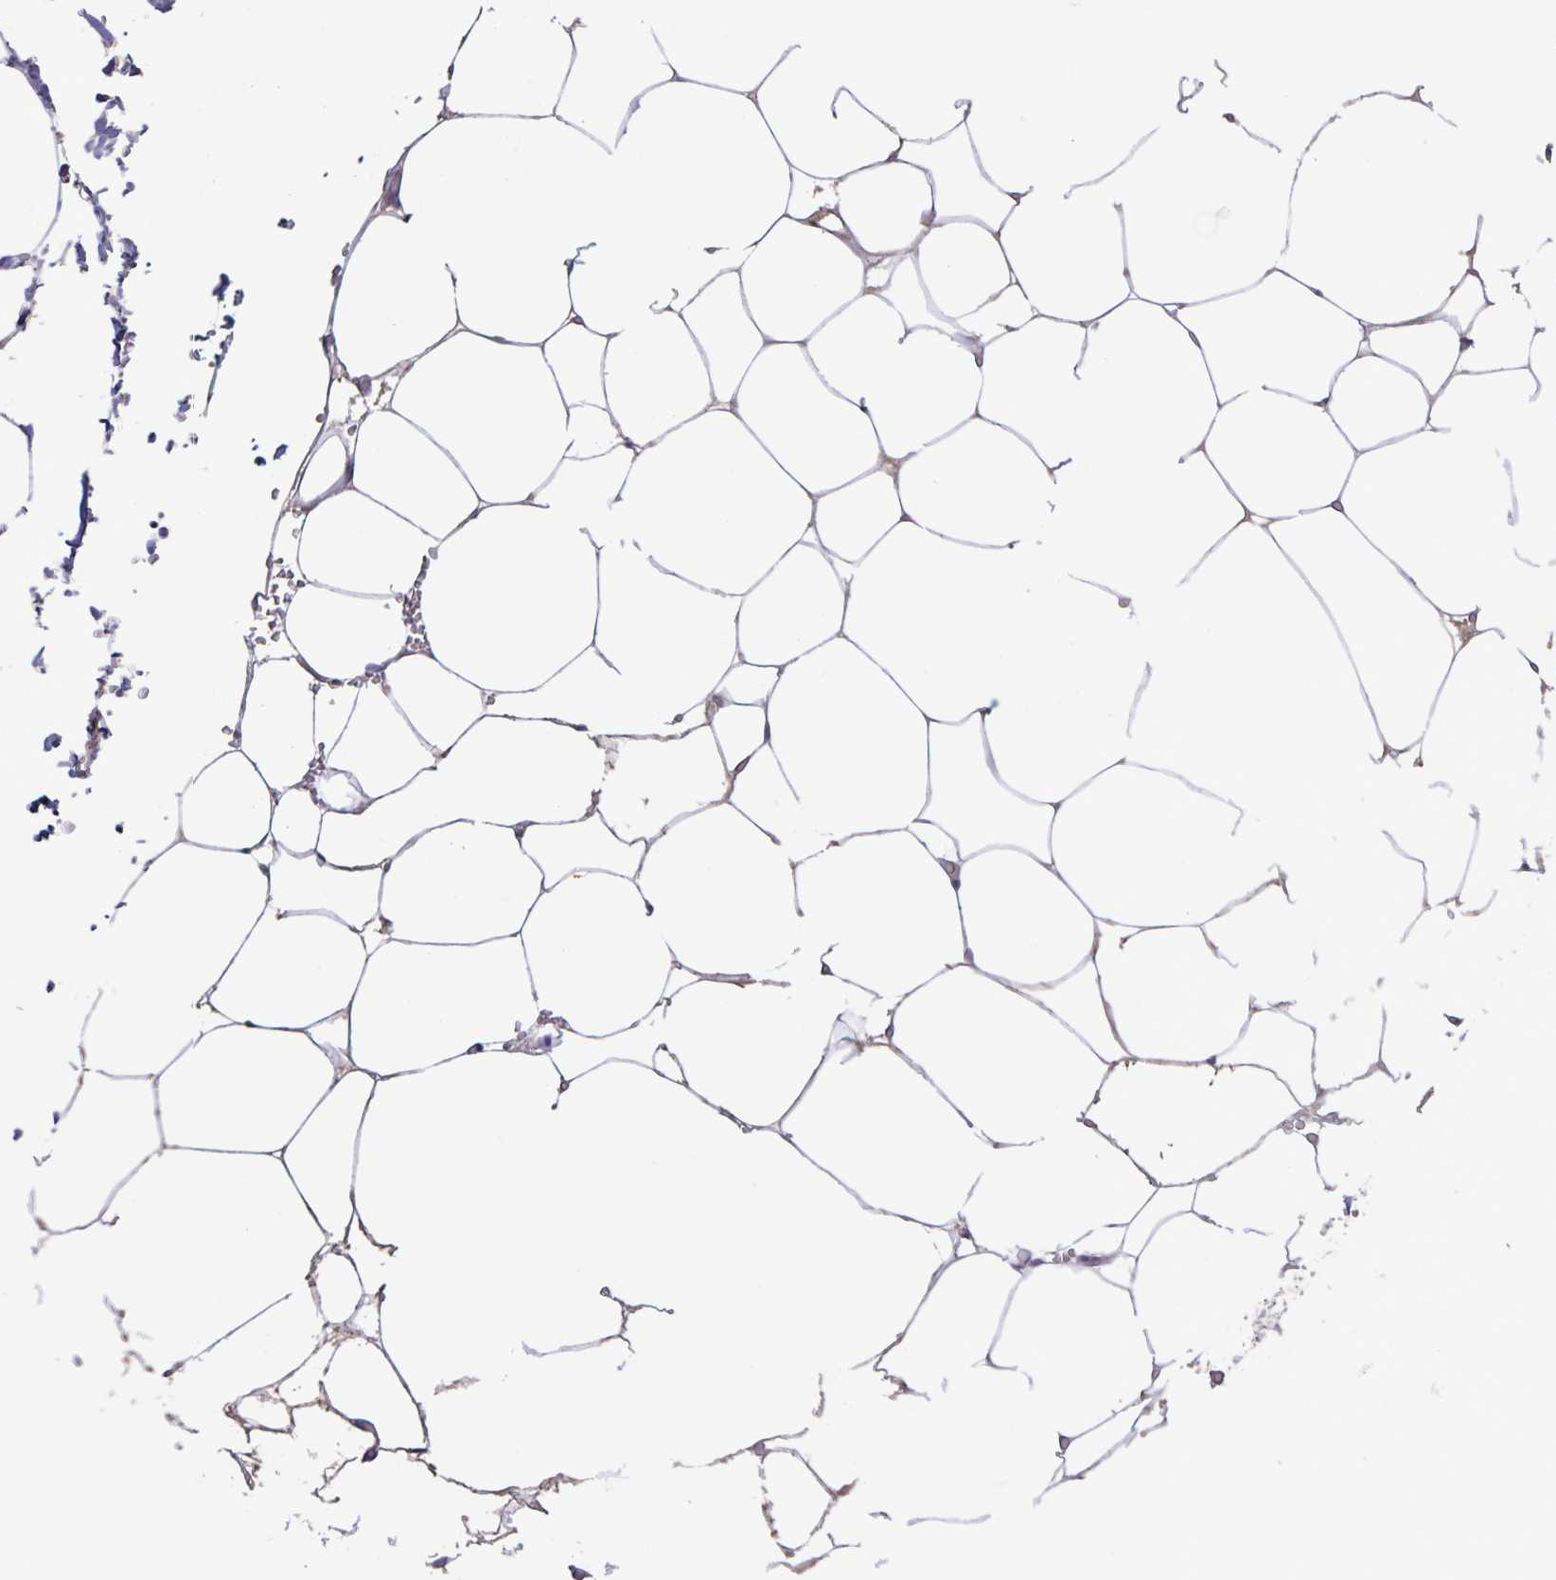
{"staining": {"intensity": "negative", "quantity": "none", "location": "none"}, "tissue": "adipose tissue", "cell_type": "Adipocytes", "image_type": "normal", "snomed": [{"axis": "morphology", "description": "Normal tissue, NOS"}, {"axis": "topography", "description": "Adipose tissue"}, {"axis": "topography", "description": "Vascular tissue"}, {"axis": "topography", "description": "Rectum"}, {"axis": "topography", "description": "Peripheral nerve tissue"}], "caption": "DAB (3,3'-diaminobenzidine) immunohistochemical staining of normal adipose tissue exhibits no significant expression in adipocytes. (Immunohistochemistry (ihc), brightfield microscopy, high magnification).", "gene": "INSL5", "patient": {"sex": "female", "age": 69}}